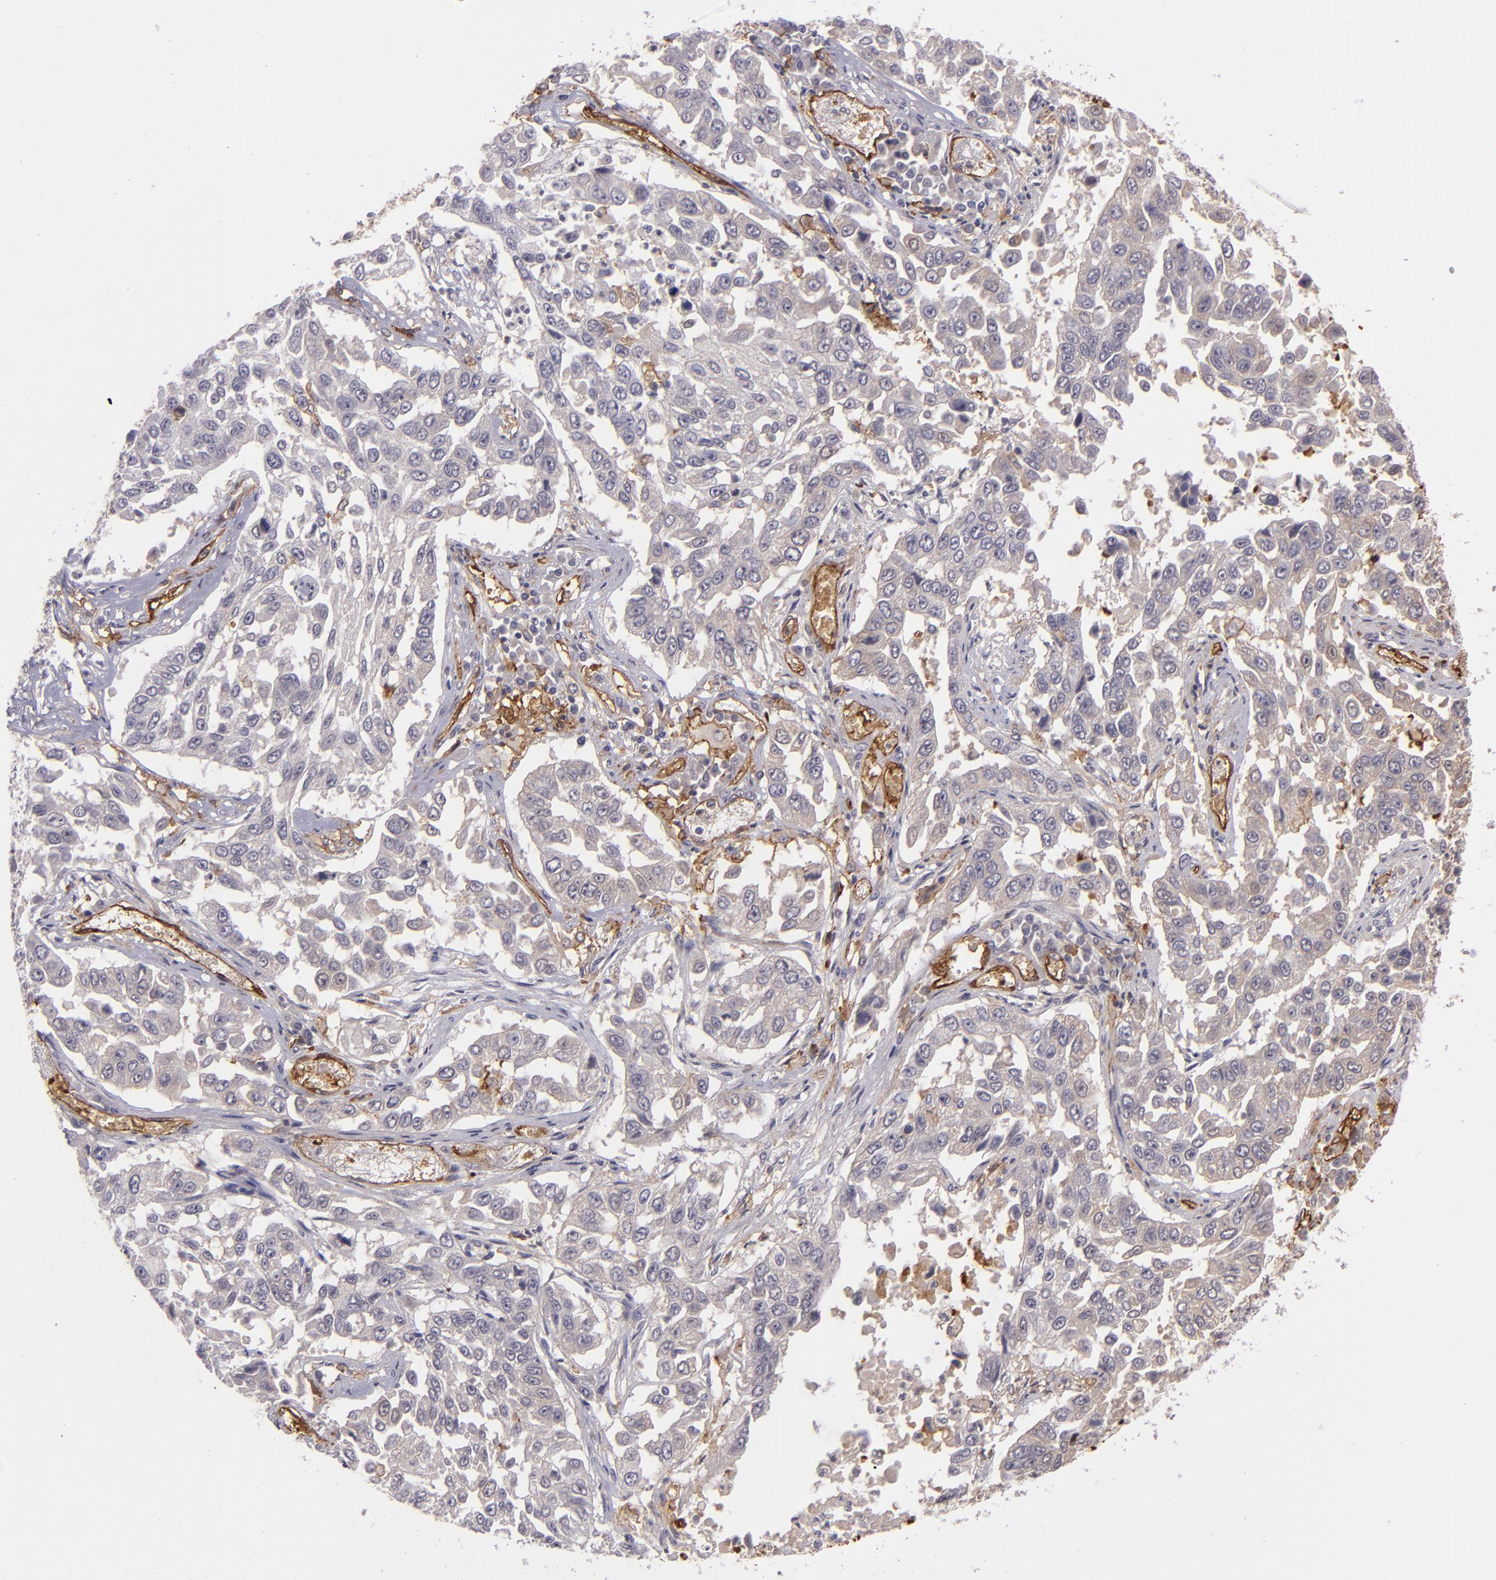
{"staining": {"intensity": "weak", "quantity": ">75%", "location": "cytoplasmic/membranous"}, "tissue": "lung cancer", "cell_type": "Tumor cells", "image_type": "cancer", "snomed": [{"axis": "morphology", "description": "Squamous cell carcinoma, NOS"}, {"axis": "topography", "description": "Lung"}], "caption": "A micrograph of lung squamous cell carcinoma stained for a protein reveals weak cytoplasmic/membranous brown staining in tumor cells.", "gene": "ACE", "patient": {"sex": "male", "age": 71}}